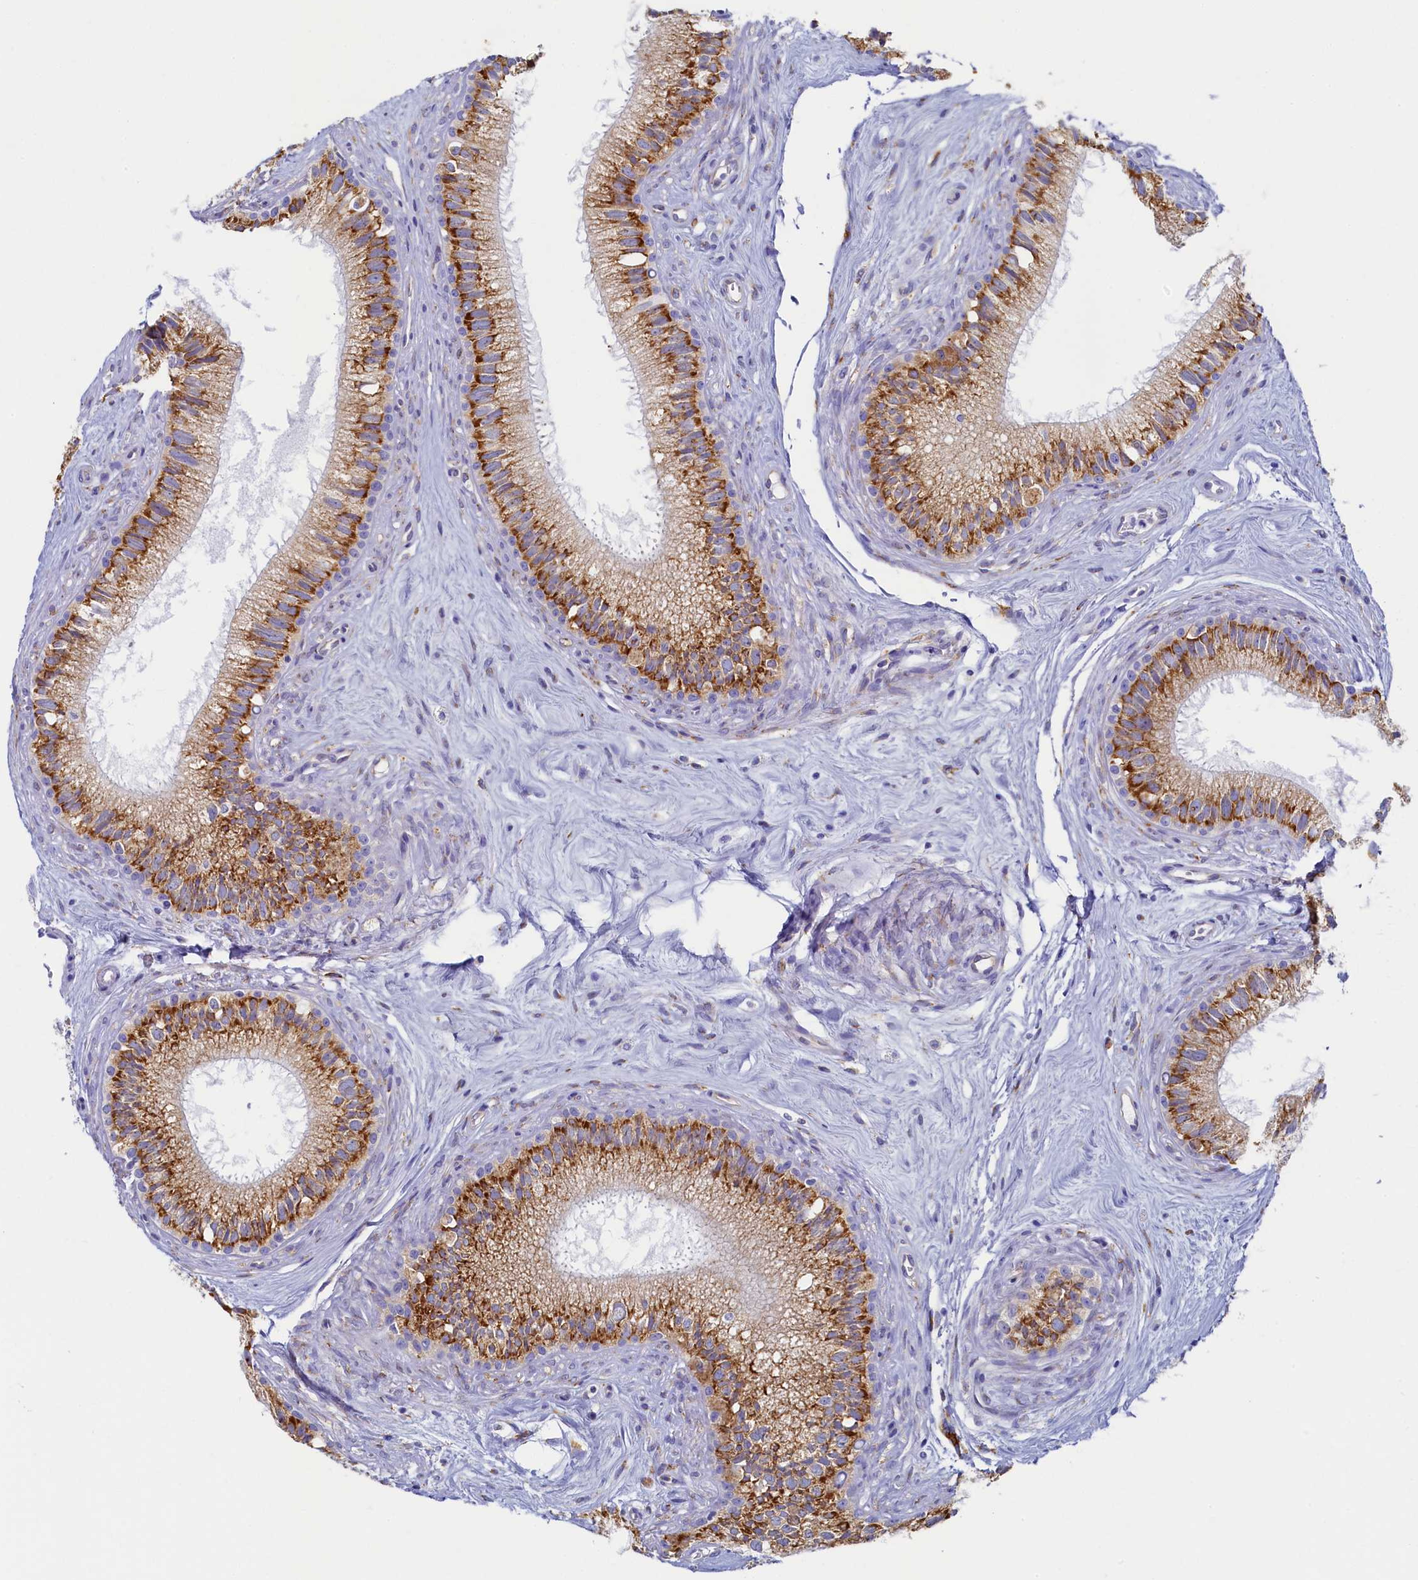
{"staining": {"intensity": "strong", "quantity": ">75%", "location": "cytoplasmic/membranous"}, "tissue": "epididymis", "cell_type": "Glandular cells", "image_type": "normal", "snomed": [{"axis": "morphology", "description": "Normal tissue, NOS"}, {"axis": "topography", "description": "Epididymis"}], "caption": "Strong cytoplasmic/membranous expression is appreciated in about >75% of glandular cells in normal epididymis. The protein of interest is shown in brown color, while the nuclei are stained blue.", "gene": "TMEM18", "patient": {"sex": "male", "age": 71}}